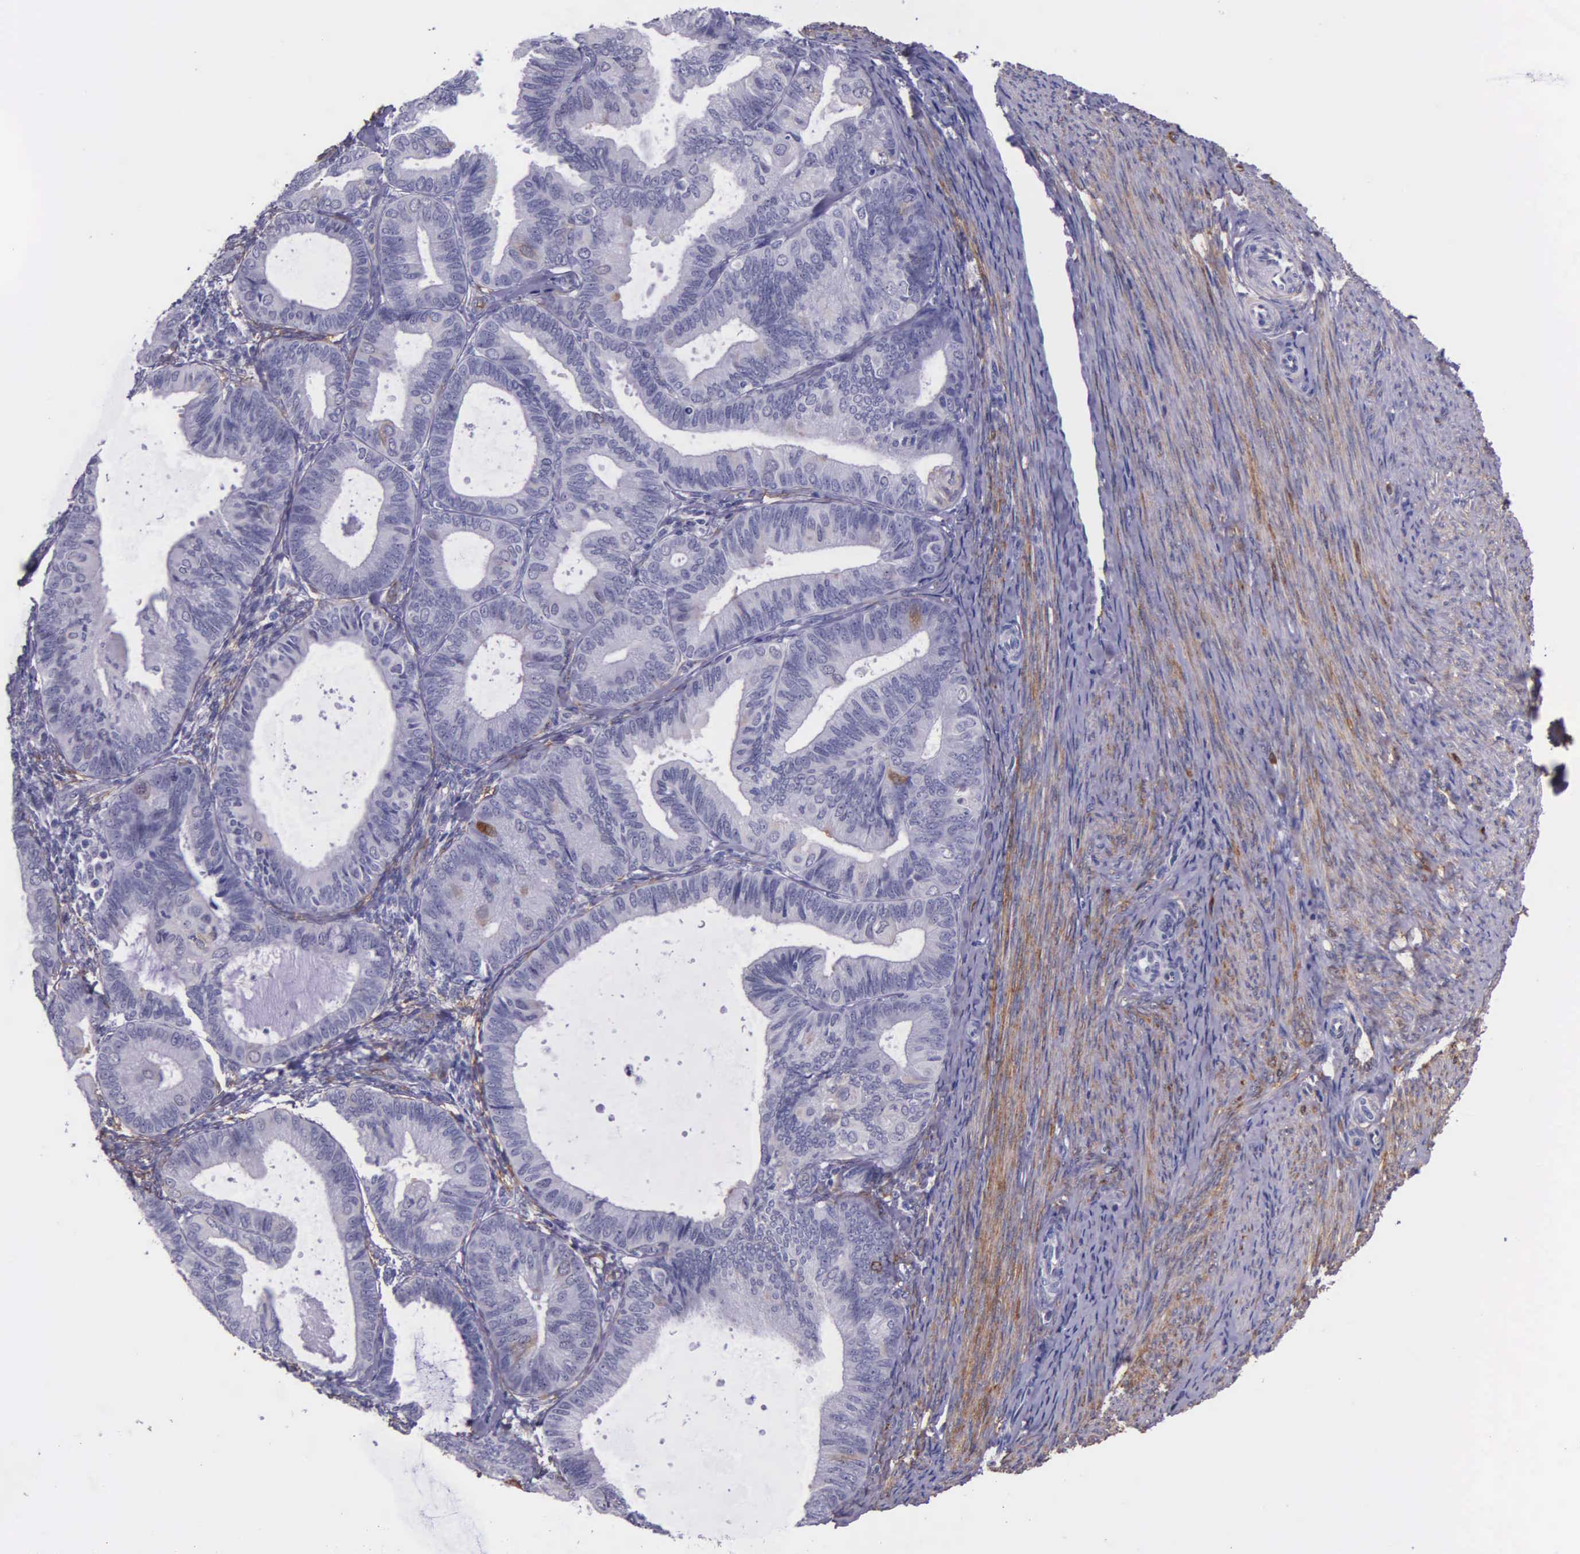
{"staining": {"intensity": "negative", "quantity": "none", "location": "none"}, "tissue": "endometrial cancer", "cell_type": "Tumor cells", "image_type": "cancer", "snomed": [{"axis": "morphology", "description": "Adenocarcinoma, NOS"}, {"axis": "topography", "description": "Endometrium"}], "caption": "Micrograph shows no significant protein staining in tumor cells of endometrial cancer.", "gene": "AHNAK2", "patient": {"sex": "female", "age": 63}}